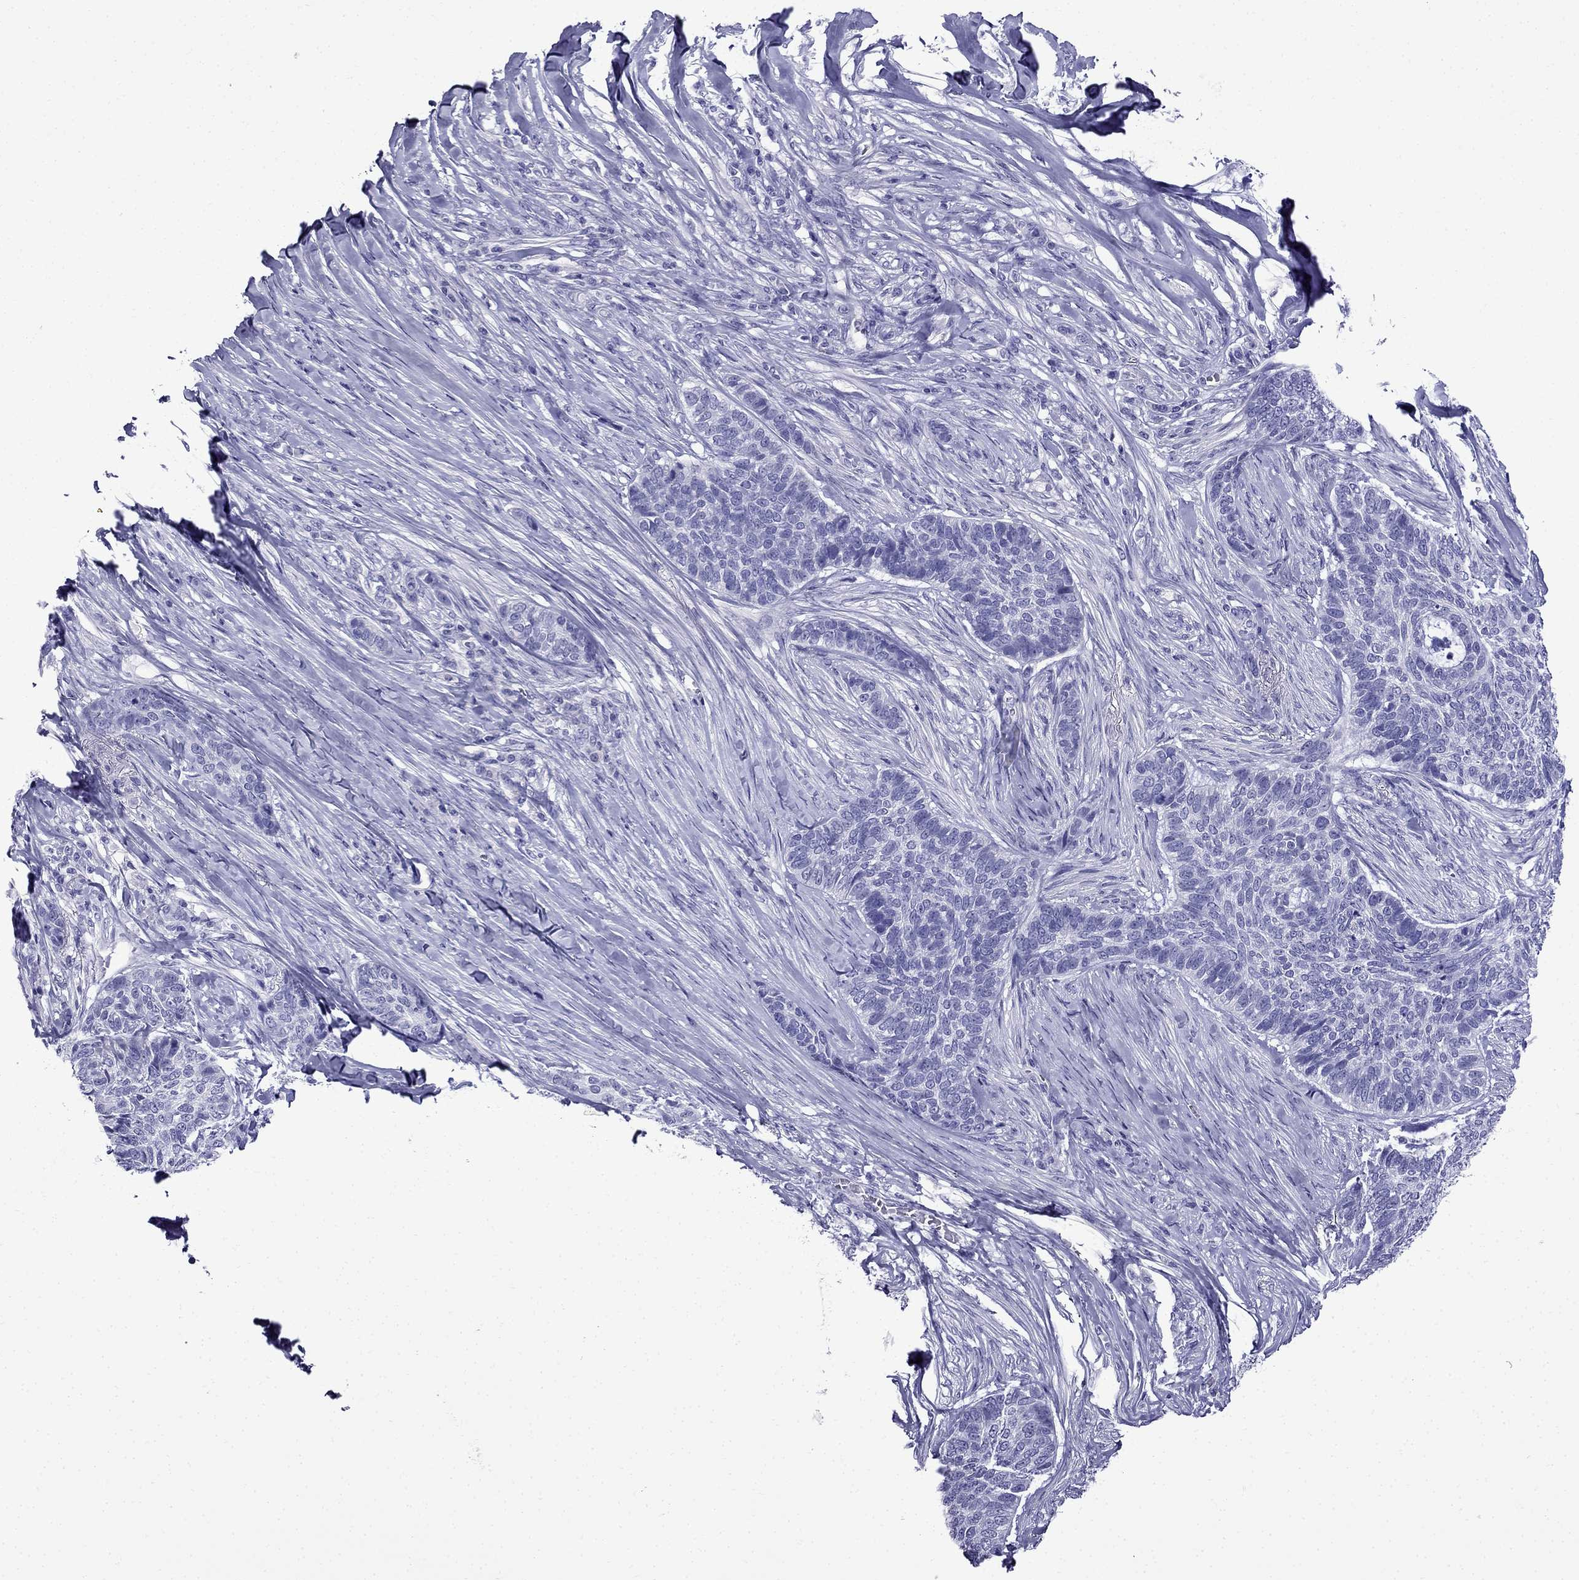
{"staining": {"intensity": "negative", "quantity": "none", "location": "none"}, "tissue": "skin cancer", "cell_type": "Tumor cells", "image_type": "cancer", "snomed": [{"axis": "morphology", "description": "Basal cell carcinoma"}, {"axis": "topography", "description": "Skin"}], "caption": "Immunohistochemistry image of human skin basal cell carcinoma stained for a protein (brown), which reveals no staining in tumor cells.", "gene": "ERC2", "patient": {"sex": "female", "age": 69}}